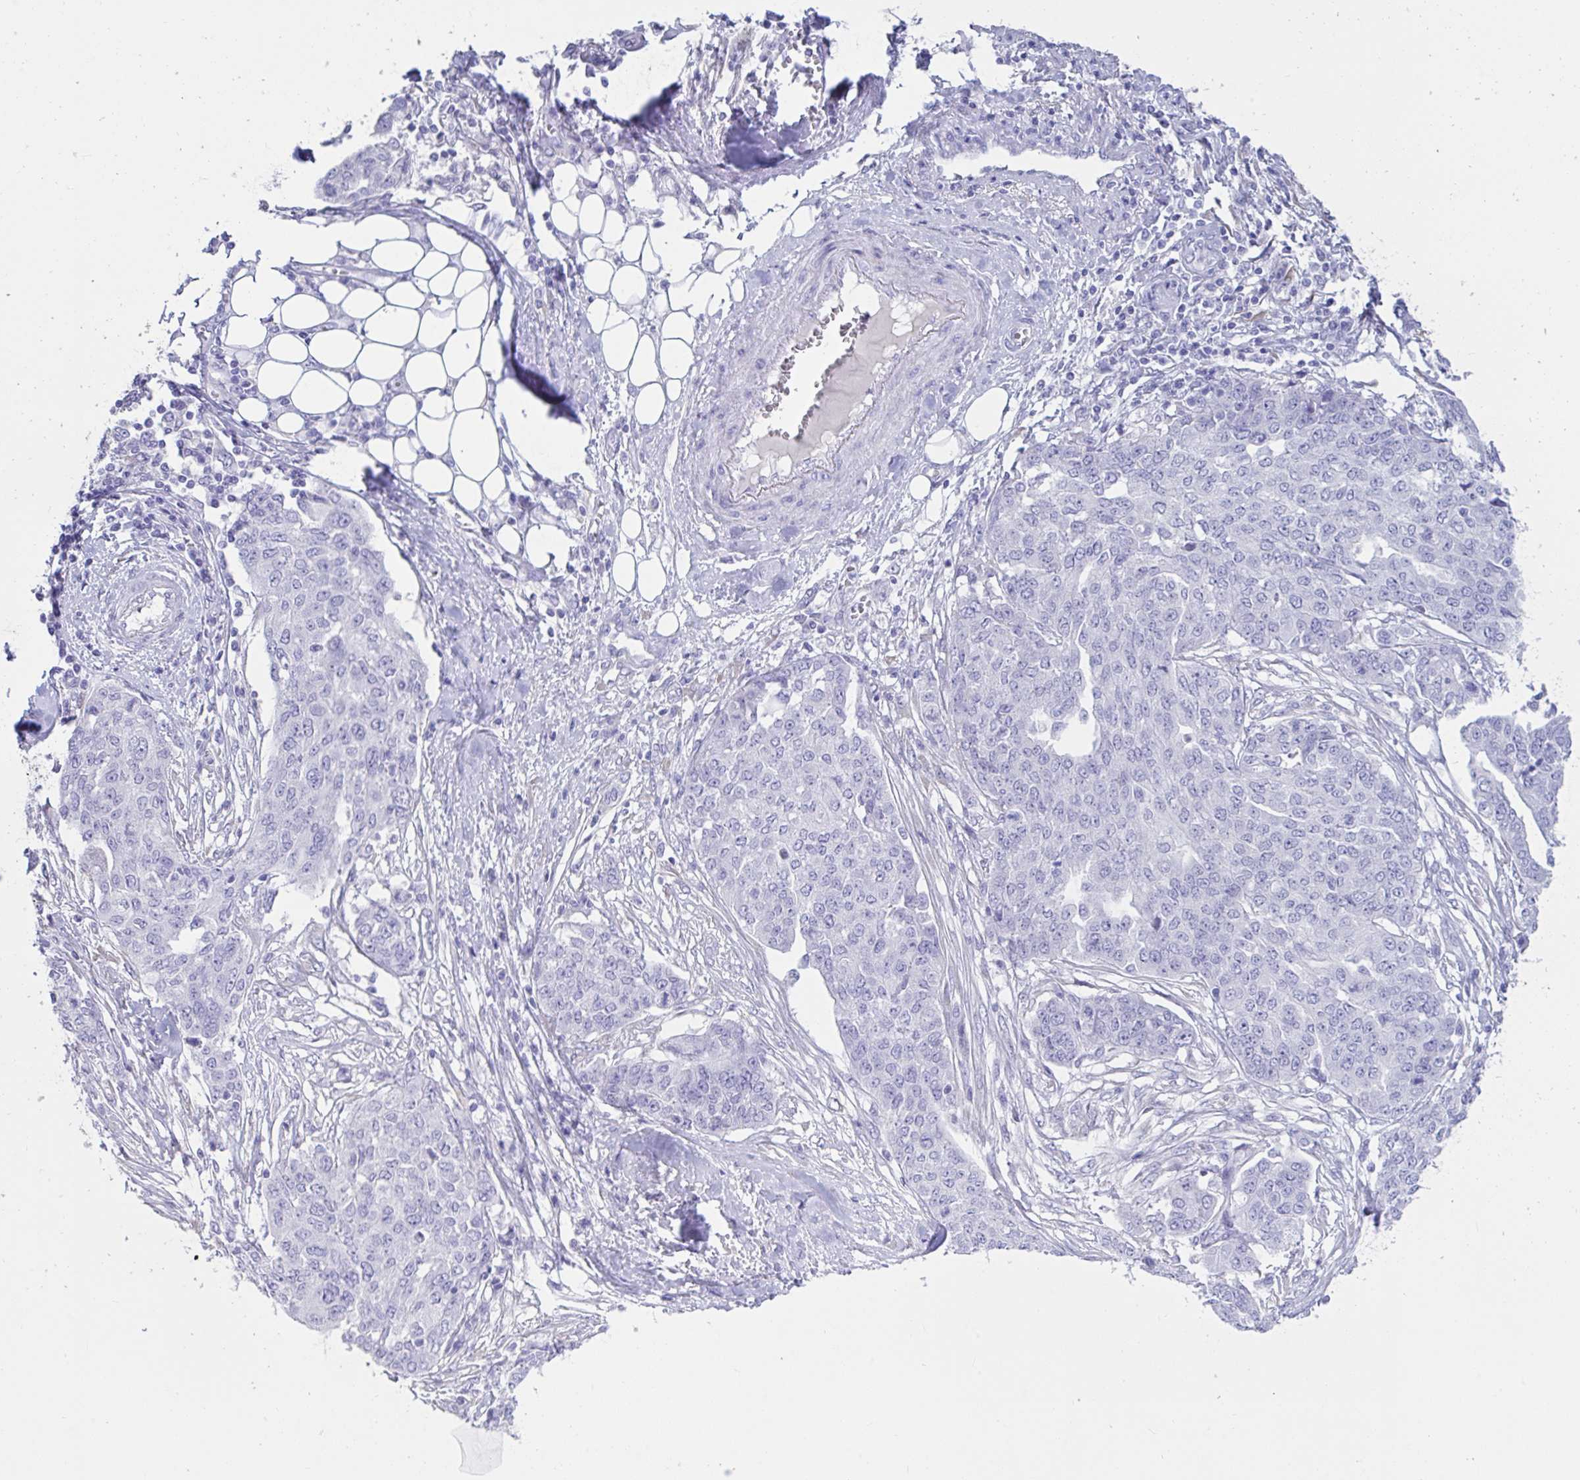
{"staining": {"intensity": "negative", "quantity": "none", "location": "none"}, "tissue": "ovarian cancer", "cell_type": "Tumor cells", "image_type": "cancer", "snomed": [{"axis": "morphology", "description": "Cystadenocarcinoma, serous, NOS"}, {"axis": "topography", "description": "Soft tissue"}, {"axis": "topography", "description": "Ovary"}], "caption": "Tumor cells are negative for protein expression in human ovarian cancer (serous cystadenocarcinoma).", "gene": "TNNC1", "patient": {"sex": "female", "age": 57}}